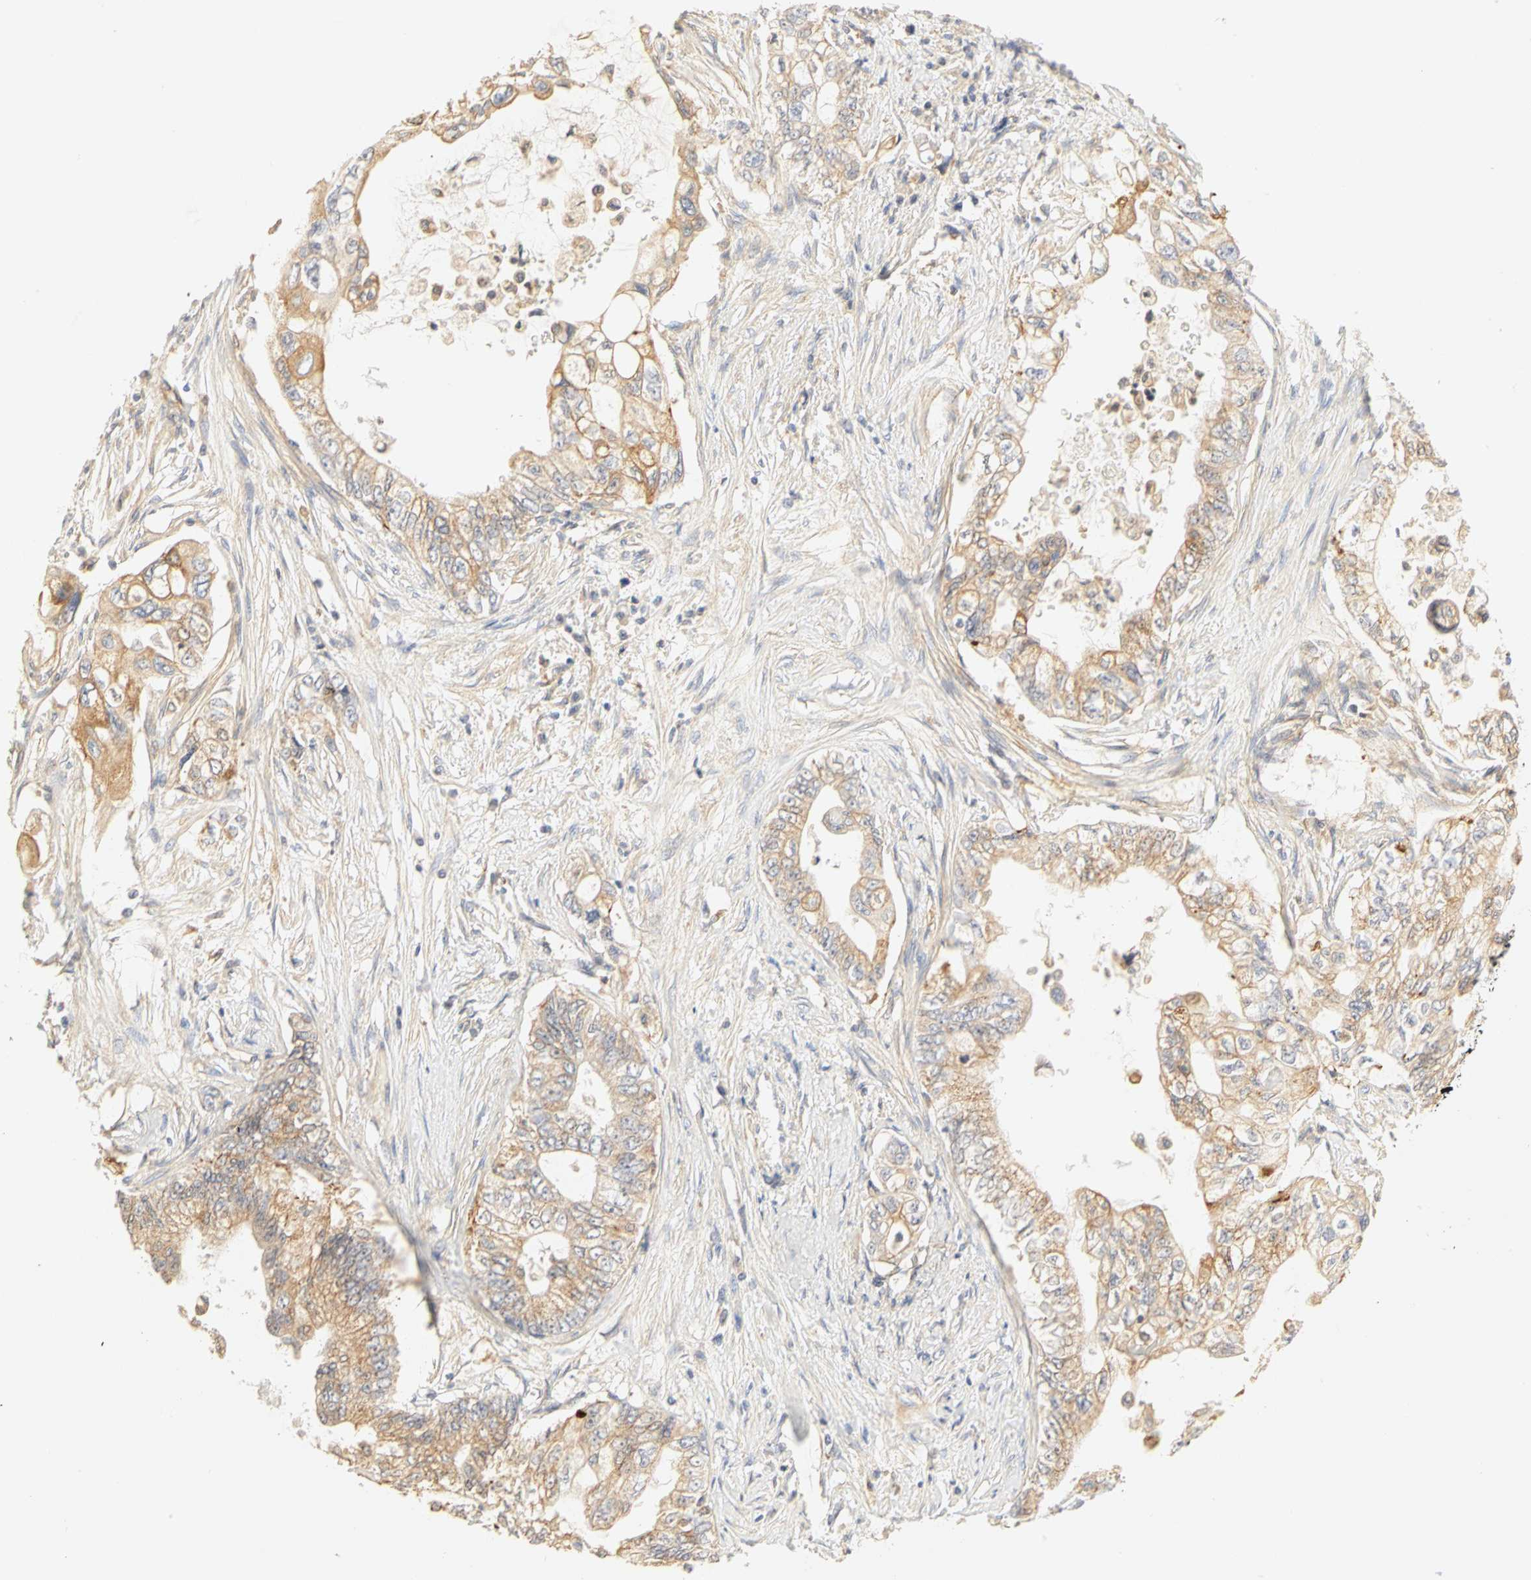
{"staining": {"intensity": "weak", "quantity": ">75%", "location": "cytoplasmic/membranous"}, "tissue": "pancreatic cancer", "cell_type": "Tumor cells", "image_type": "cancer", "snomed": [{"axis": "morphology", "description": "Normal tissue, NOS"}, {"axis": "topography", "description": "Pancreas"}], "caption": "DAB immunohistochemical staining of human pancreatic cancer demonstrates weak cytoplasmic/membranous protein expression in approximately >75% of tumor cells. Using DAB (brown) and hematoxylin (blue) stains, captured at high magnification using brightfield microscopy.", "gene": "GNRH2", "patient": {"sex": "male", "age": 42}}